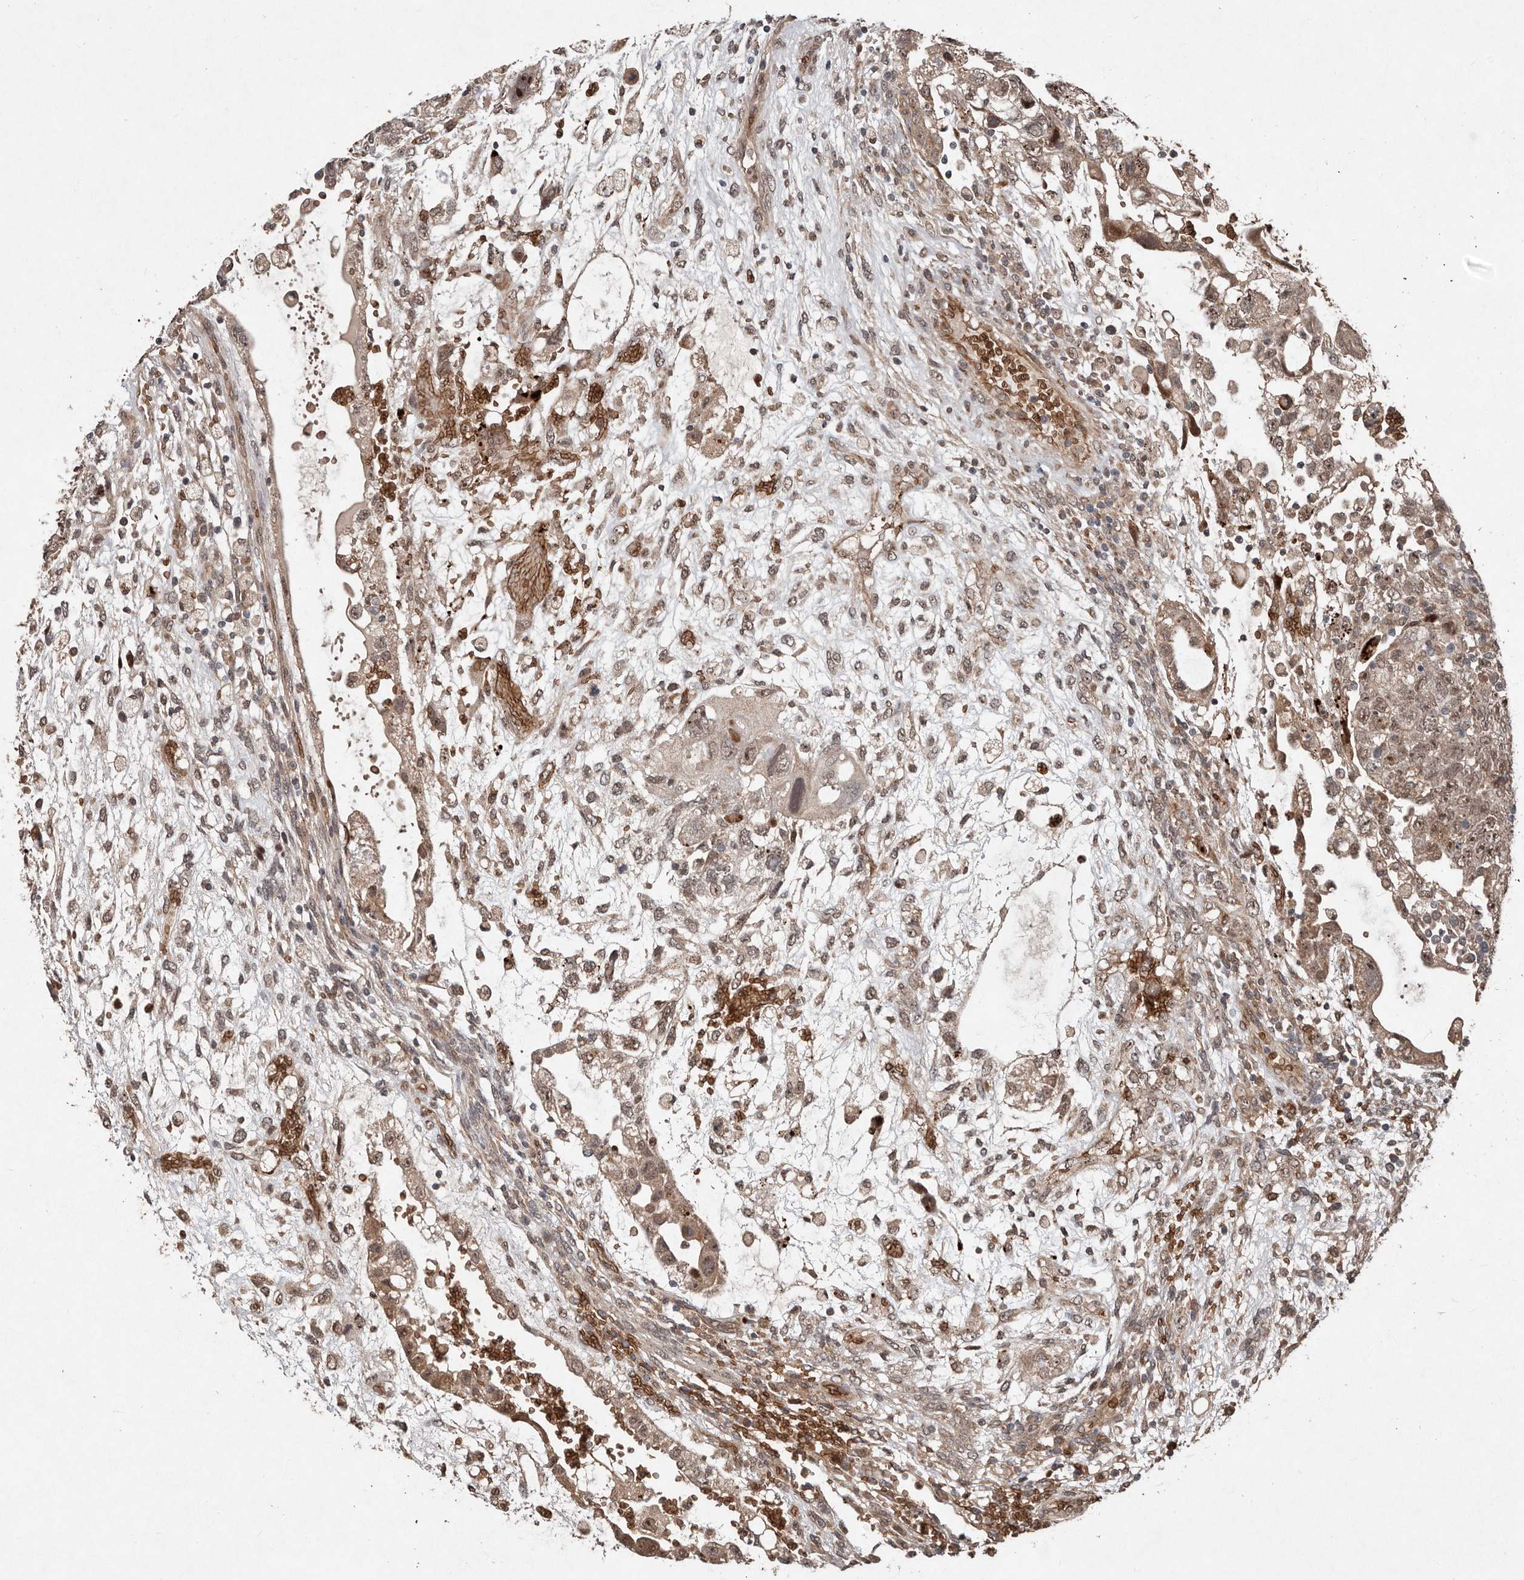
{"staining": {"intensity": "moderate", "quantity": ">75%", "location": "nuclear"}, "tissue": "testis cancer", "cell_type": "Tumor cells", "image_type": "cancer", "snomed": [{"axis": "morphology", "description": "Carcinoma, Embryonal, NOS"}, {"axis": "topography", "description": "Testis"}], "caption": "A brown stain labels moderate nuclear staining of a protein in human testis cancer (embryonal carcinoma) tumor cells.", "gene": "DIP2C", "patient": {"sex": "male", "age": 36}}